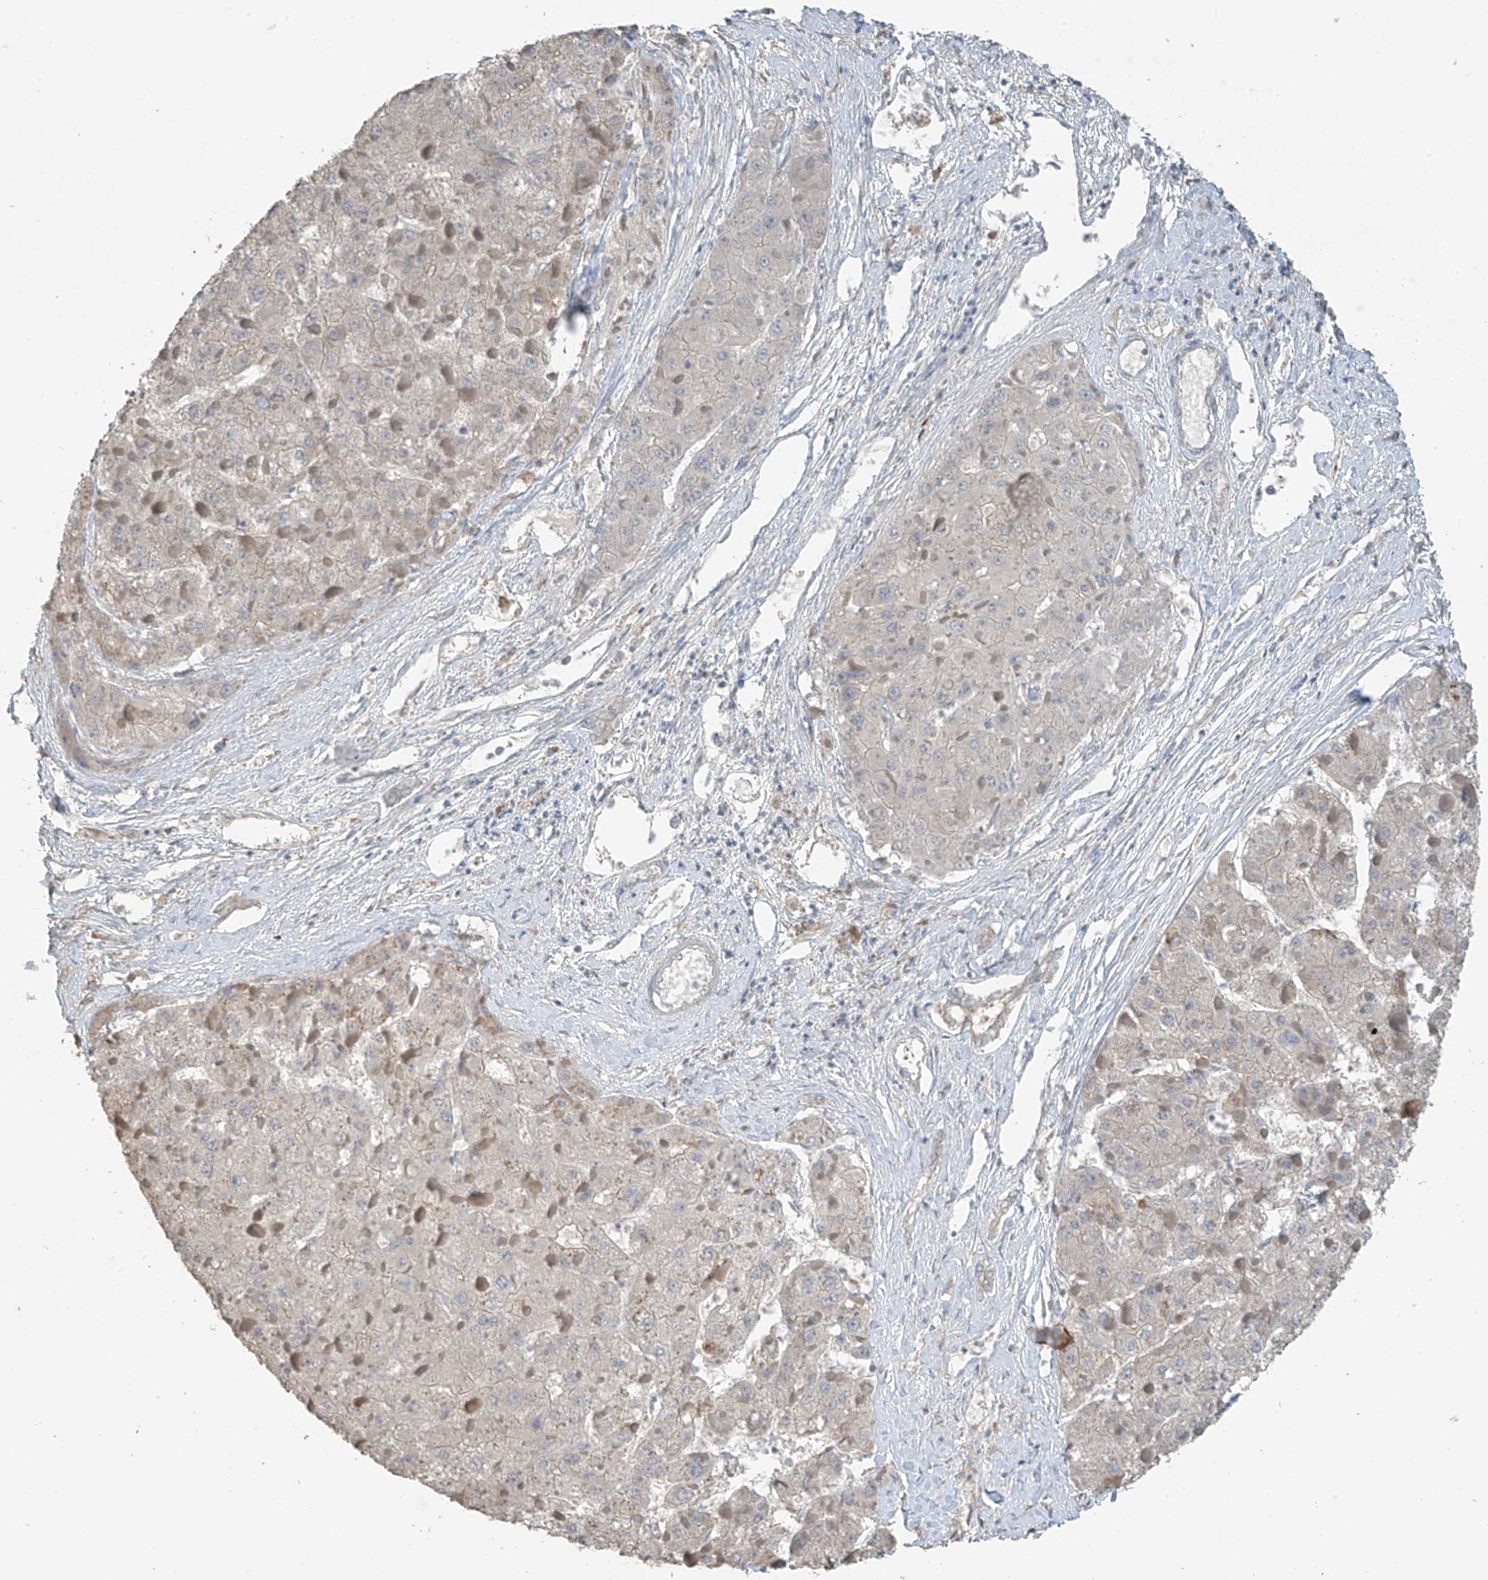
{"staining": {"intensity": "negative", "quantity": "none", "location": "none"}, "tissue": "liver cancer", "cell_type": "Tumor cells", "image_type": "cancer", "snomed": [{"axis": "morphology", "description": "Carcinoma, Hepatocellular, NOS"}, {"axis": "topography", "description": "Liver"}], "caption": "DAB immunohistochemical staining of human liver hepatocellular carcinoma exhibits no significant staining in tumor cells. (Immunohistochemistry, brightfield microscopy, high magnification).", "gene": "HOXA11", "patient": {"sex": "female", "age": 73}}